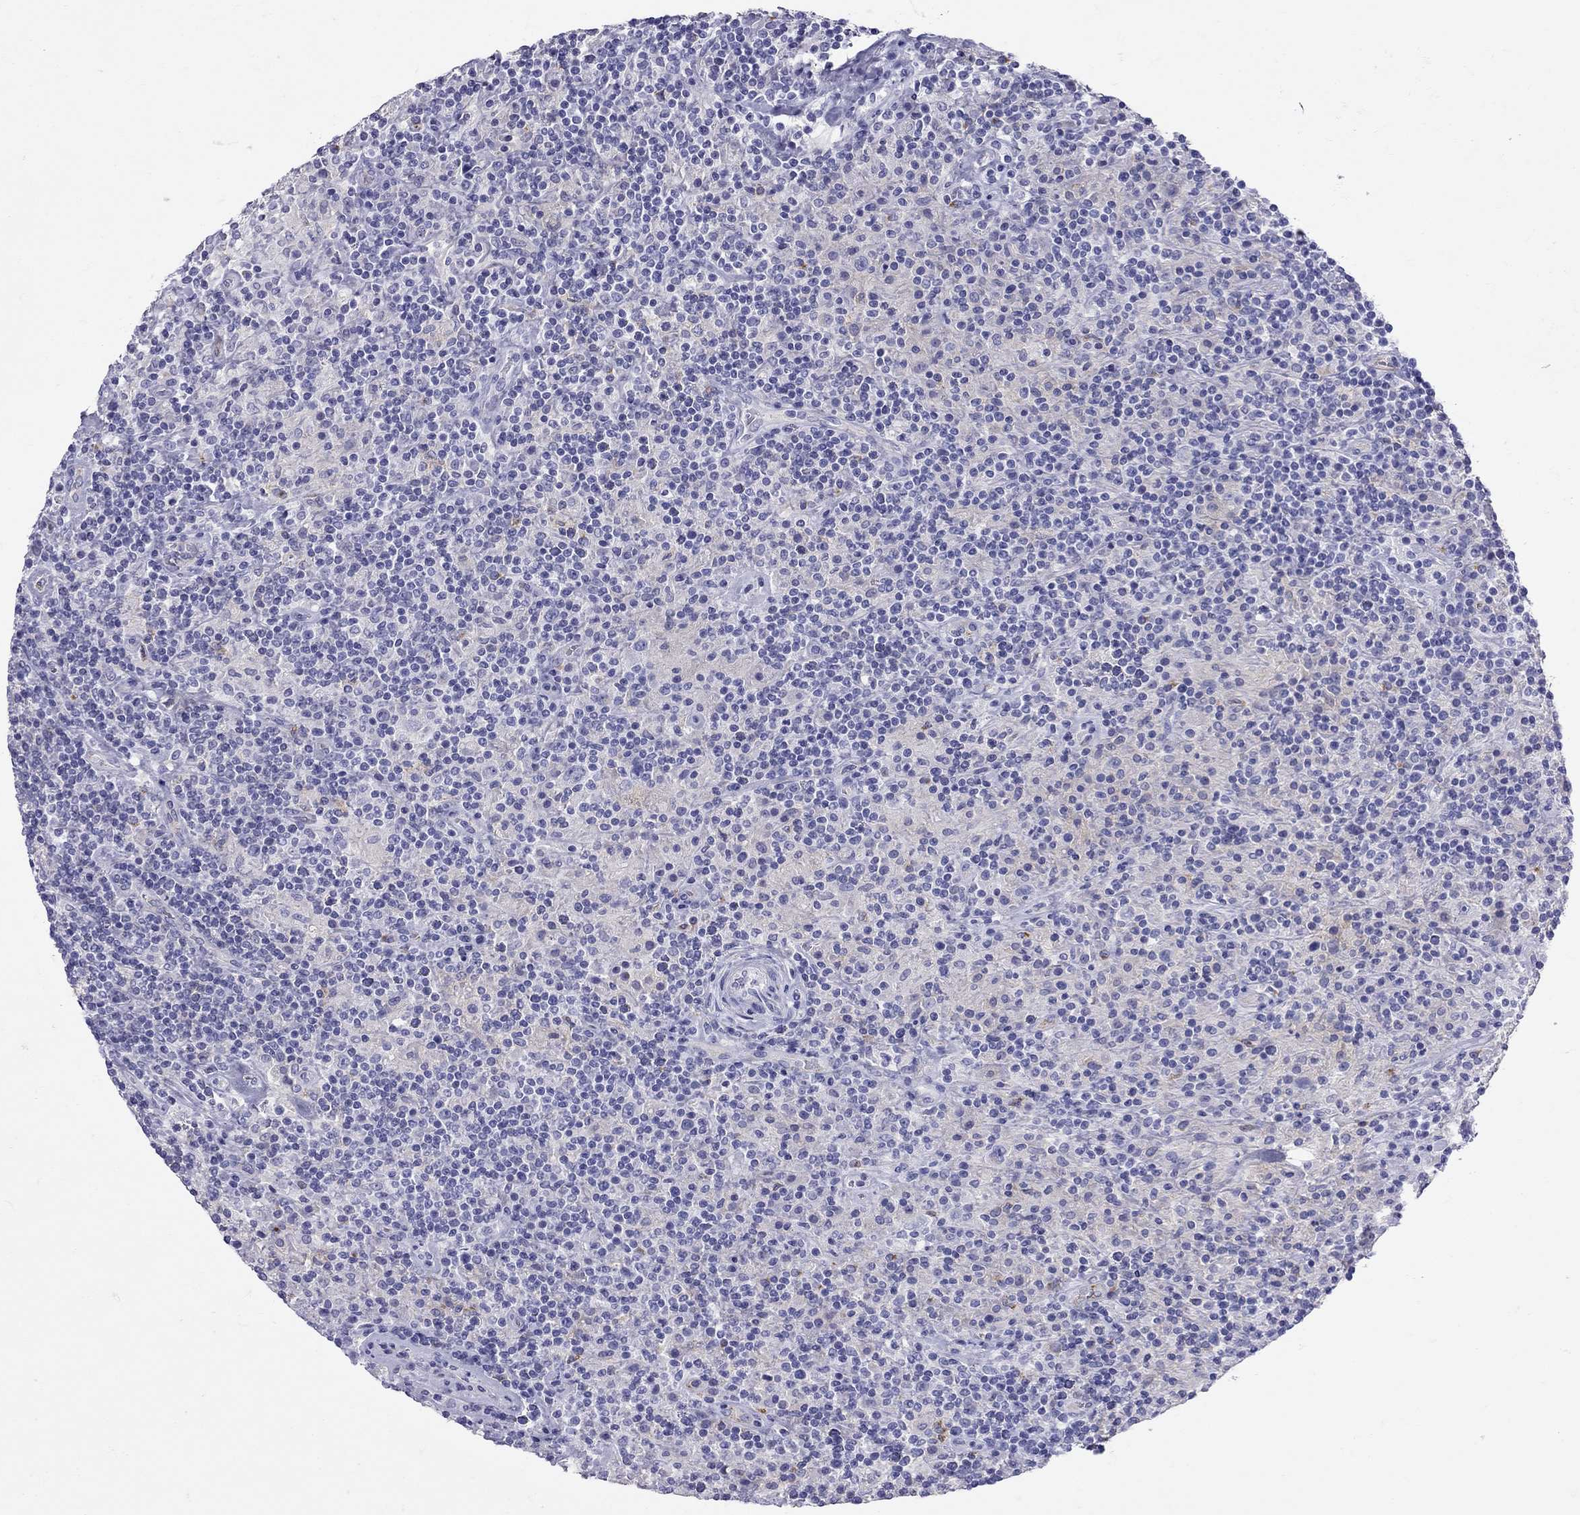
{"staining": {"intensity": "negative", "quantity": "none", "location": "none"}, "tissue": "lymphoma", "cell_type": "Tumor cells", "image_type": "cancer", "snomed": [{"axis": "morphology", "description": "Hodgkin's disease, NOS"}, {"axis": "topography", "description": "Lymph node"}], "caption": "This is an IHC micrograph of human lymphoma. There is no staining in tumor cells.", "gene": "HLA-DQB2", "patient": {"sex": "male", "age": 70}}